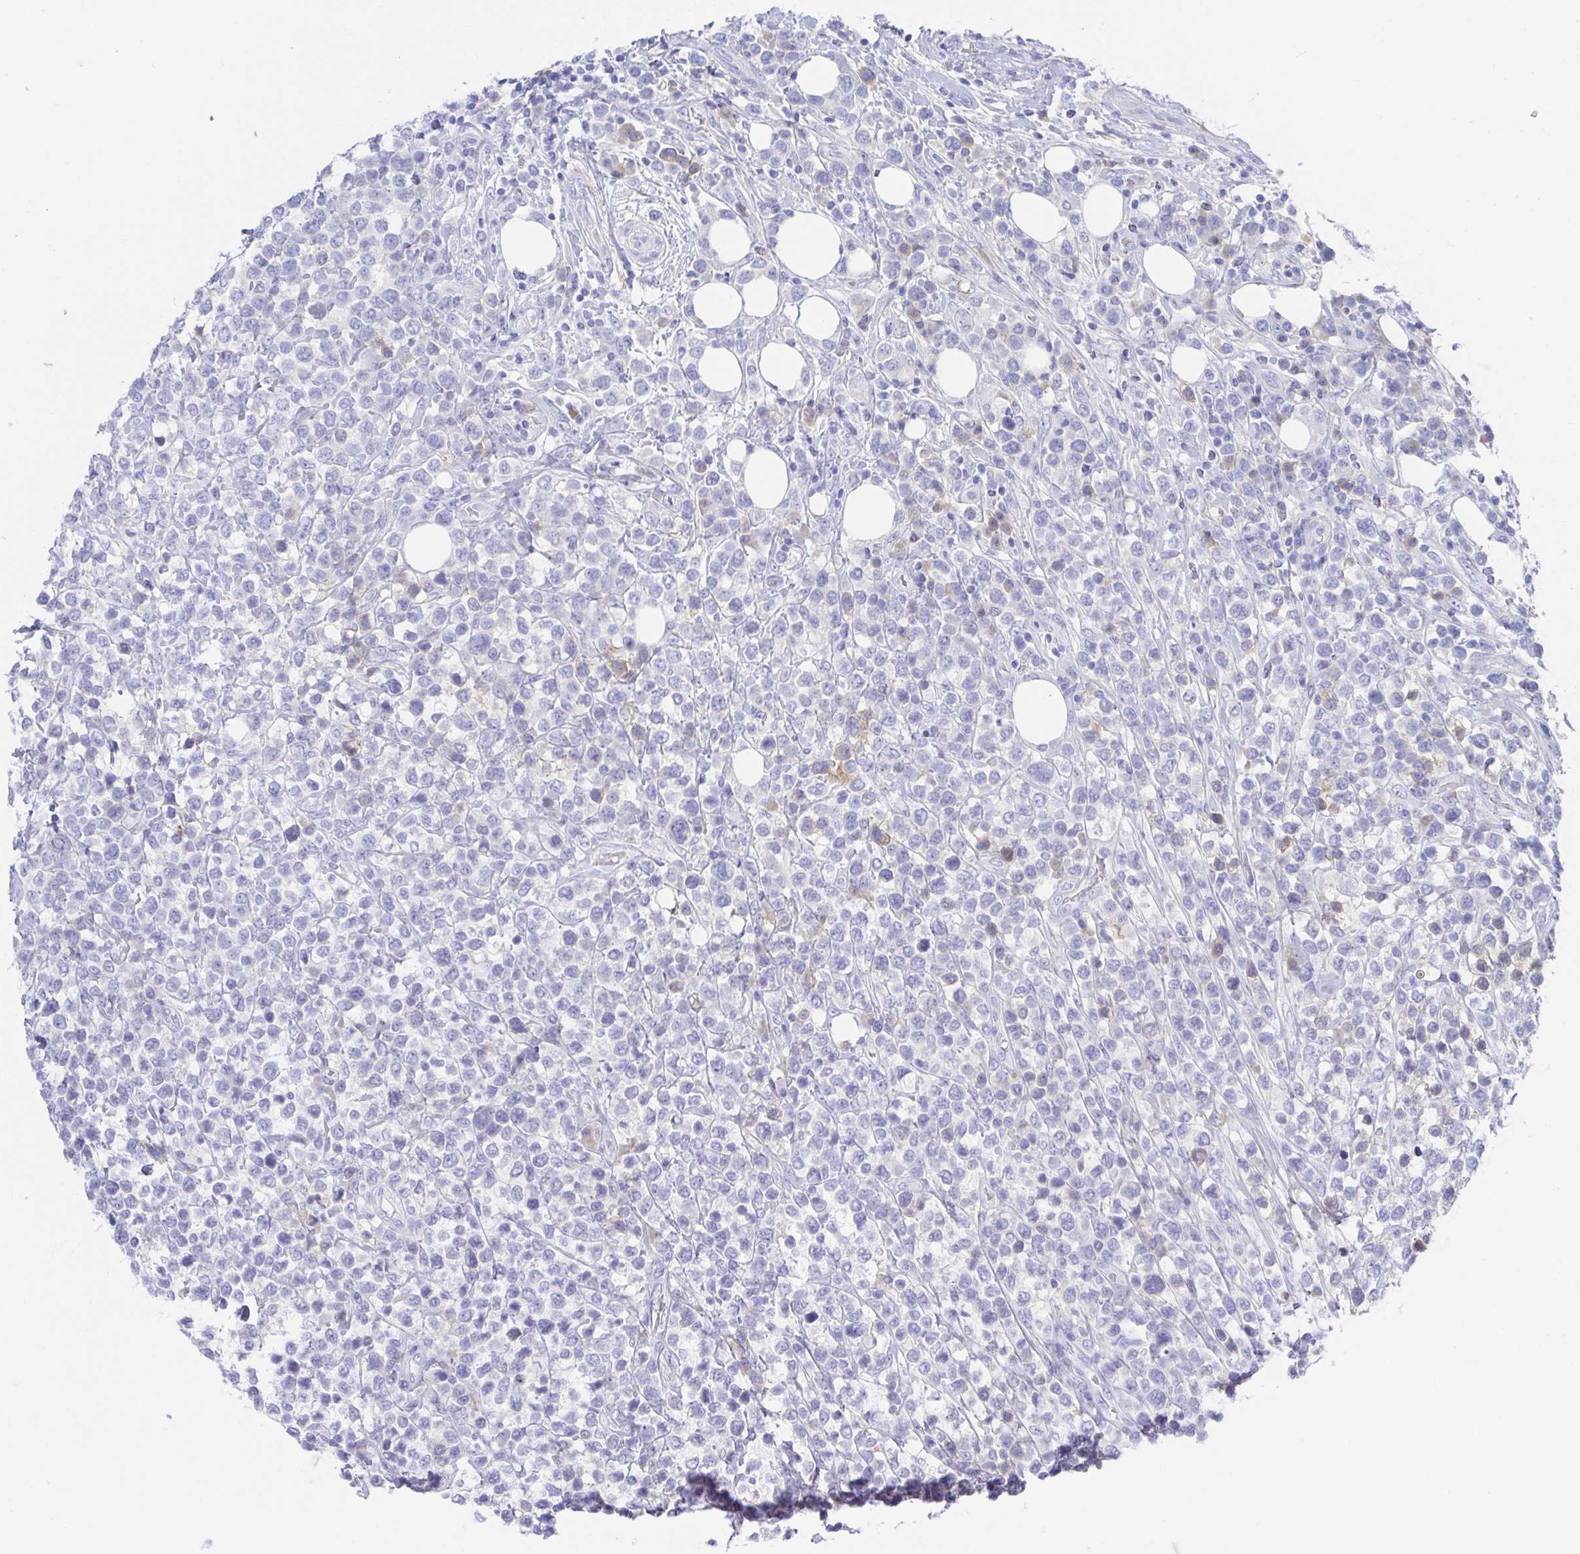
{"staining": {"intensity": "negative", "quantity": "none", "location": "none"}, "tissue": "lymphoma", "cell_type": "Tumor cells", "image_type": "cancer", "snomed": [{"axis": "morphology", "description": "Malignant lymphoma, non-Hodgkin's type, High grade"}, {"axis": "topography", "description": "Soft tissue"}], "caption": "Photomicrograph shows no significant protein expression in tumor cells of lymphoma.", "gene": "TNFAIP6", "patient": {"sex": "female", "age": 56}}